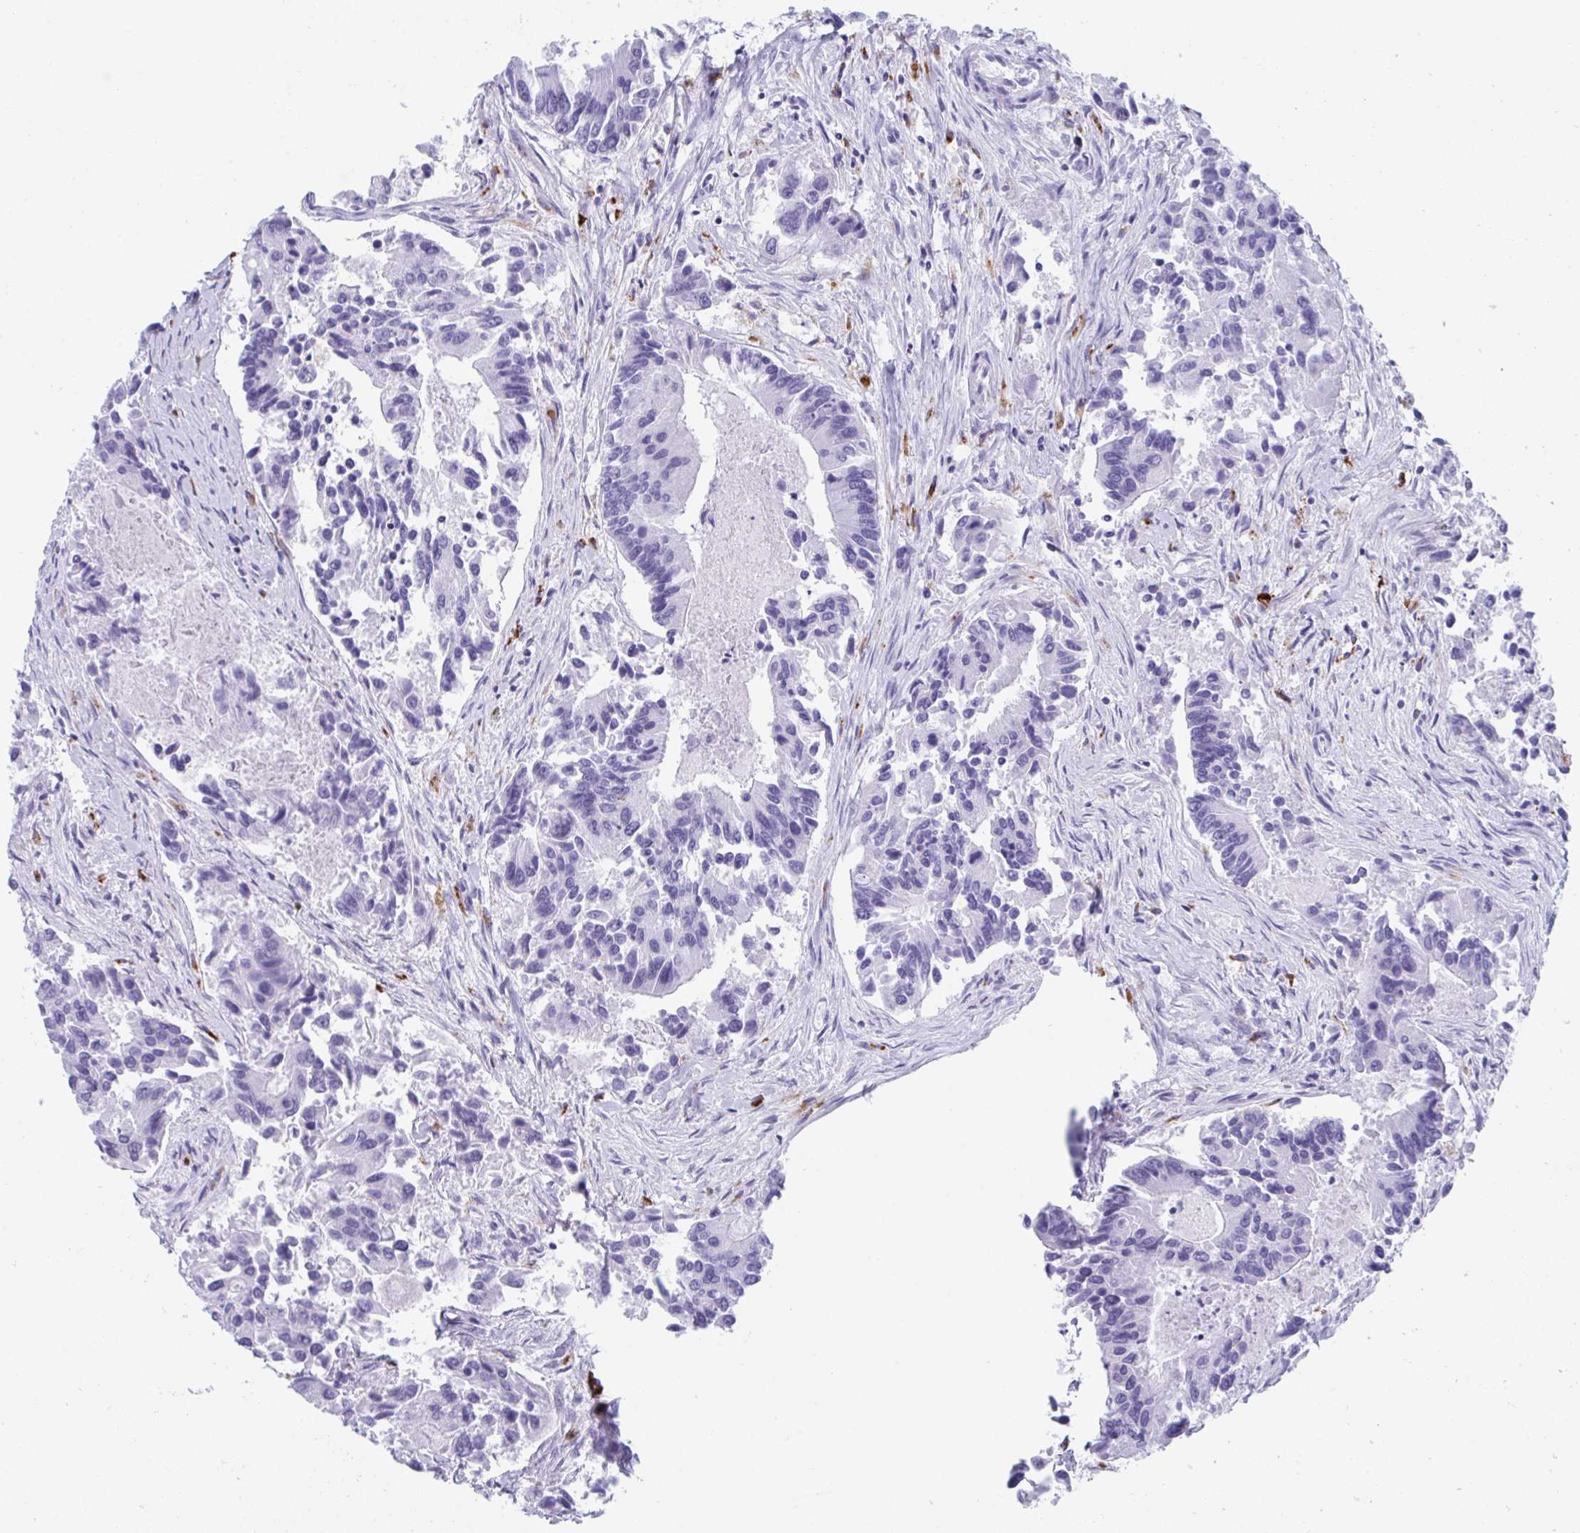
{"staining": {"intensity": "negative", "quantity": "none", "location": "none"}, "tissue": "colorectal cancer", "cell_type": "Tumor cells", "image_type": "cancer", "snomed": [{"axis": "morphology", "description": "Adenocarcinoma, NOS"}, {"axis": "topography", "description": "Colon"}], "caption": "This is an immunohistochemistry image of colorectal cancer. There is no positivity in tumor cells.", "gene": "CPVL", "patient": {"sex": "female", "age": 67}}